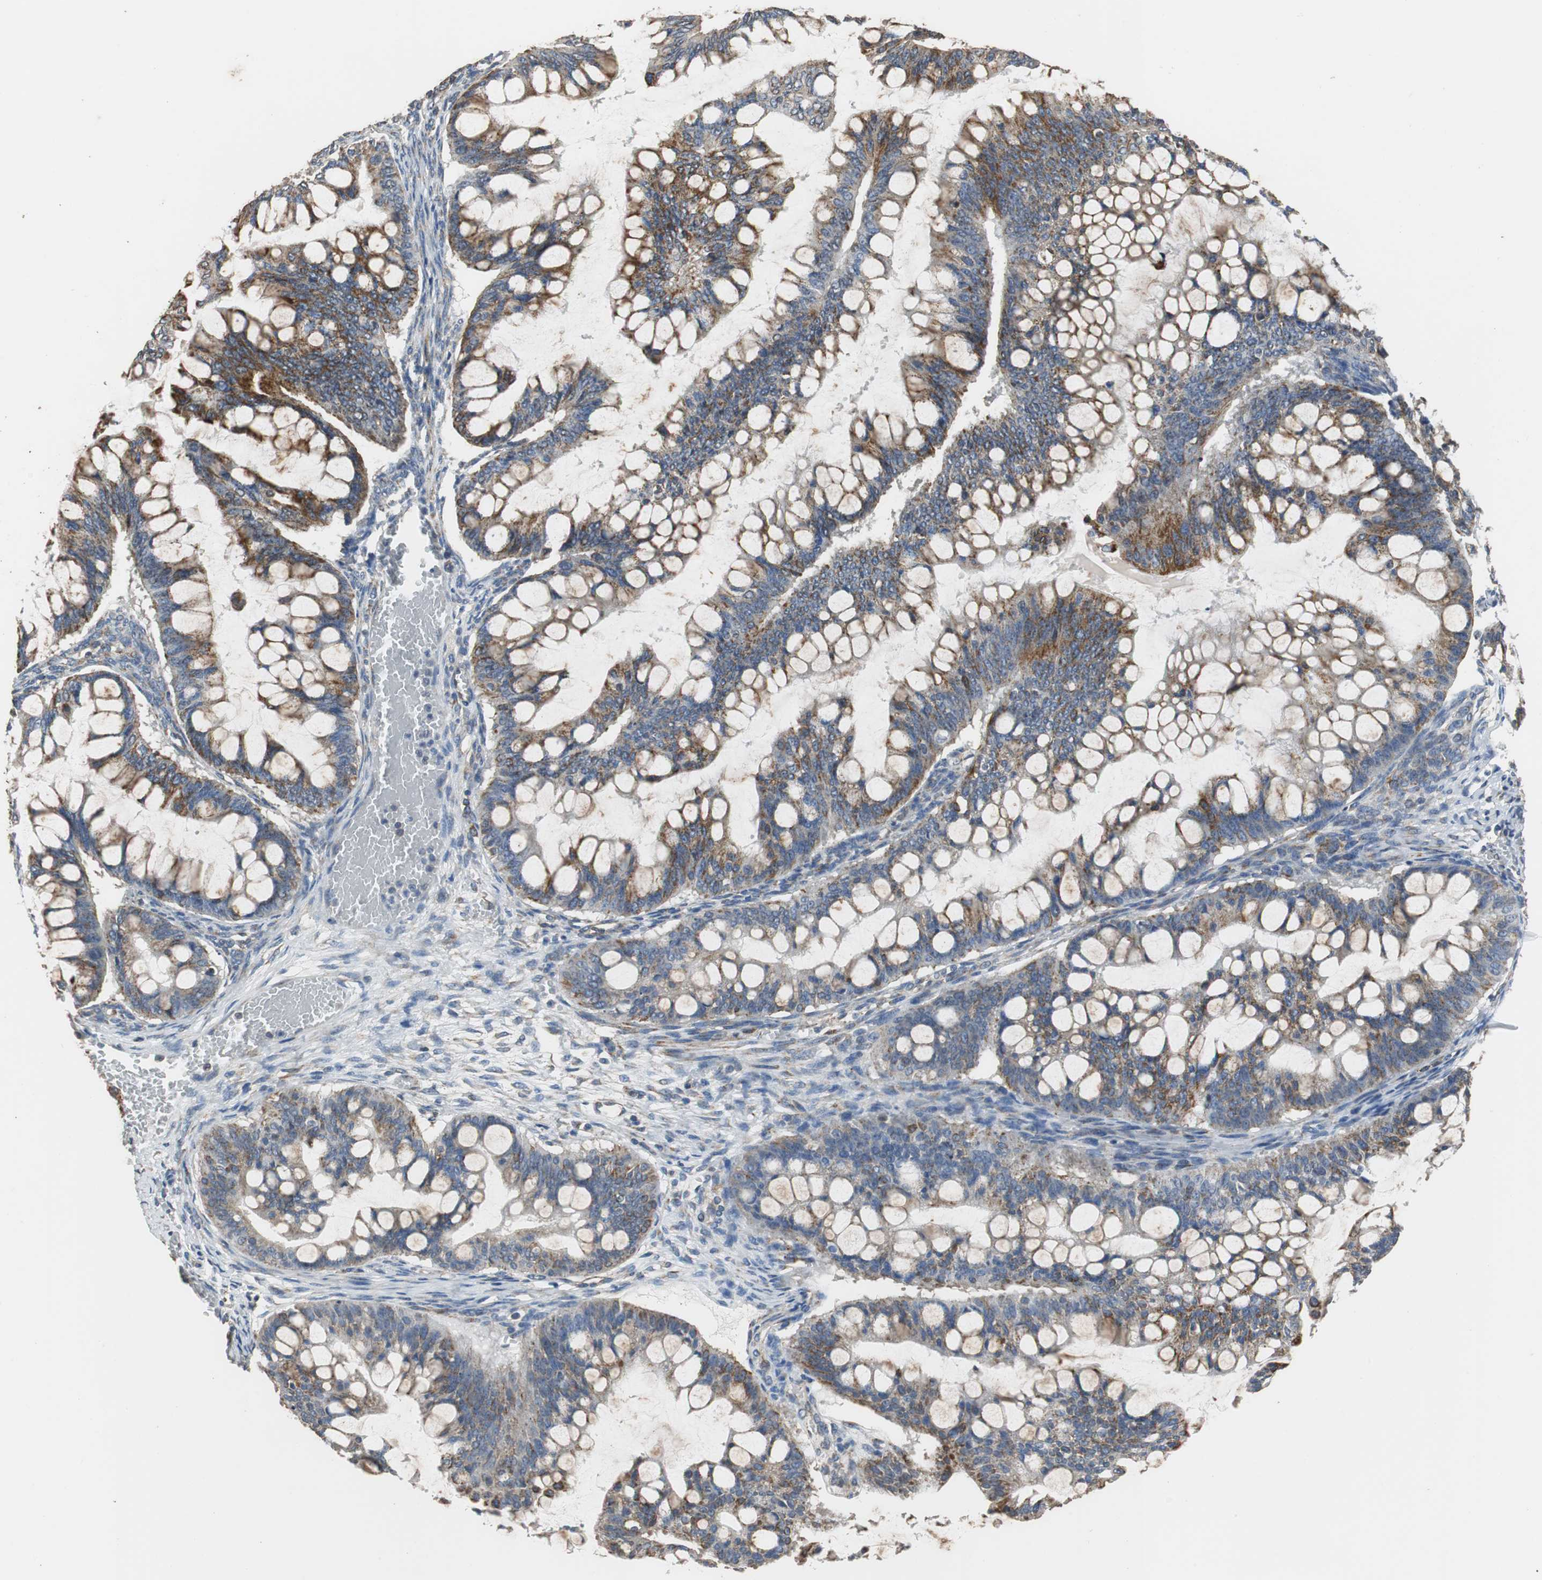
{"staining": {"intensity": "moderate", "quantity": ">75%", "location": "cytoplasmic/membranous"}, "tissue": "ovarian cancer", "cell_type": "Tumor cells", "image_type": "cancer", "snomed": [{"axis": "morphology", "description": "Cystadenocarcinoma, mucinous, NOS"}, {"axis": "topography", "description": "Ovary"}], "caption": "Ovarian mucinous cystadenocarcinoma tissue exhibits moderate cytoplasmic/membranous positivity in about >75% of tumor cells, visualized by immunohistochemistry.", "gene": "HMGCL", "patient": {"sex": "female", "age": 73}}